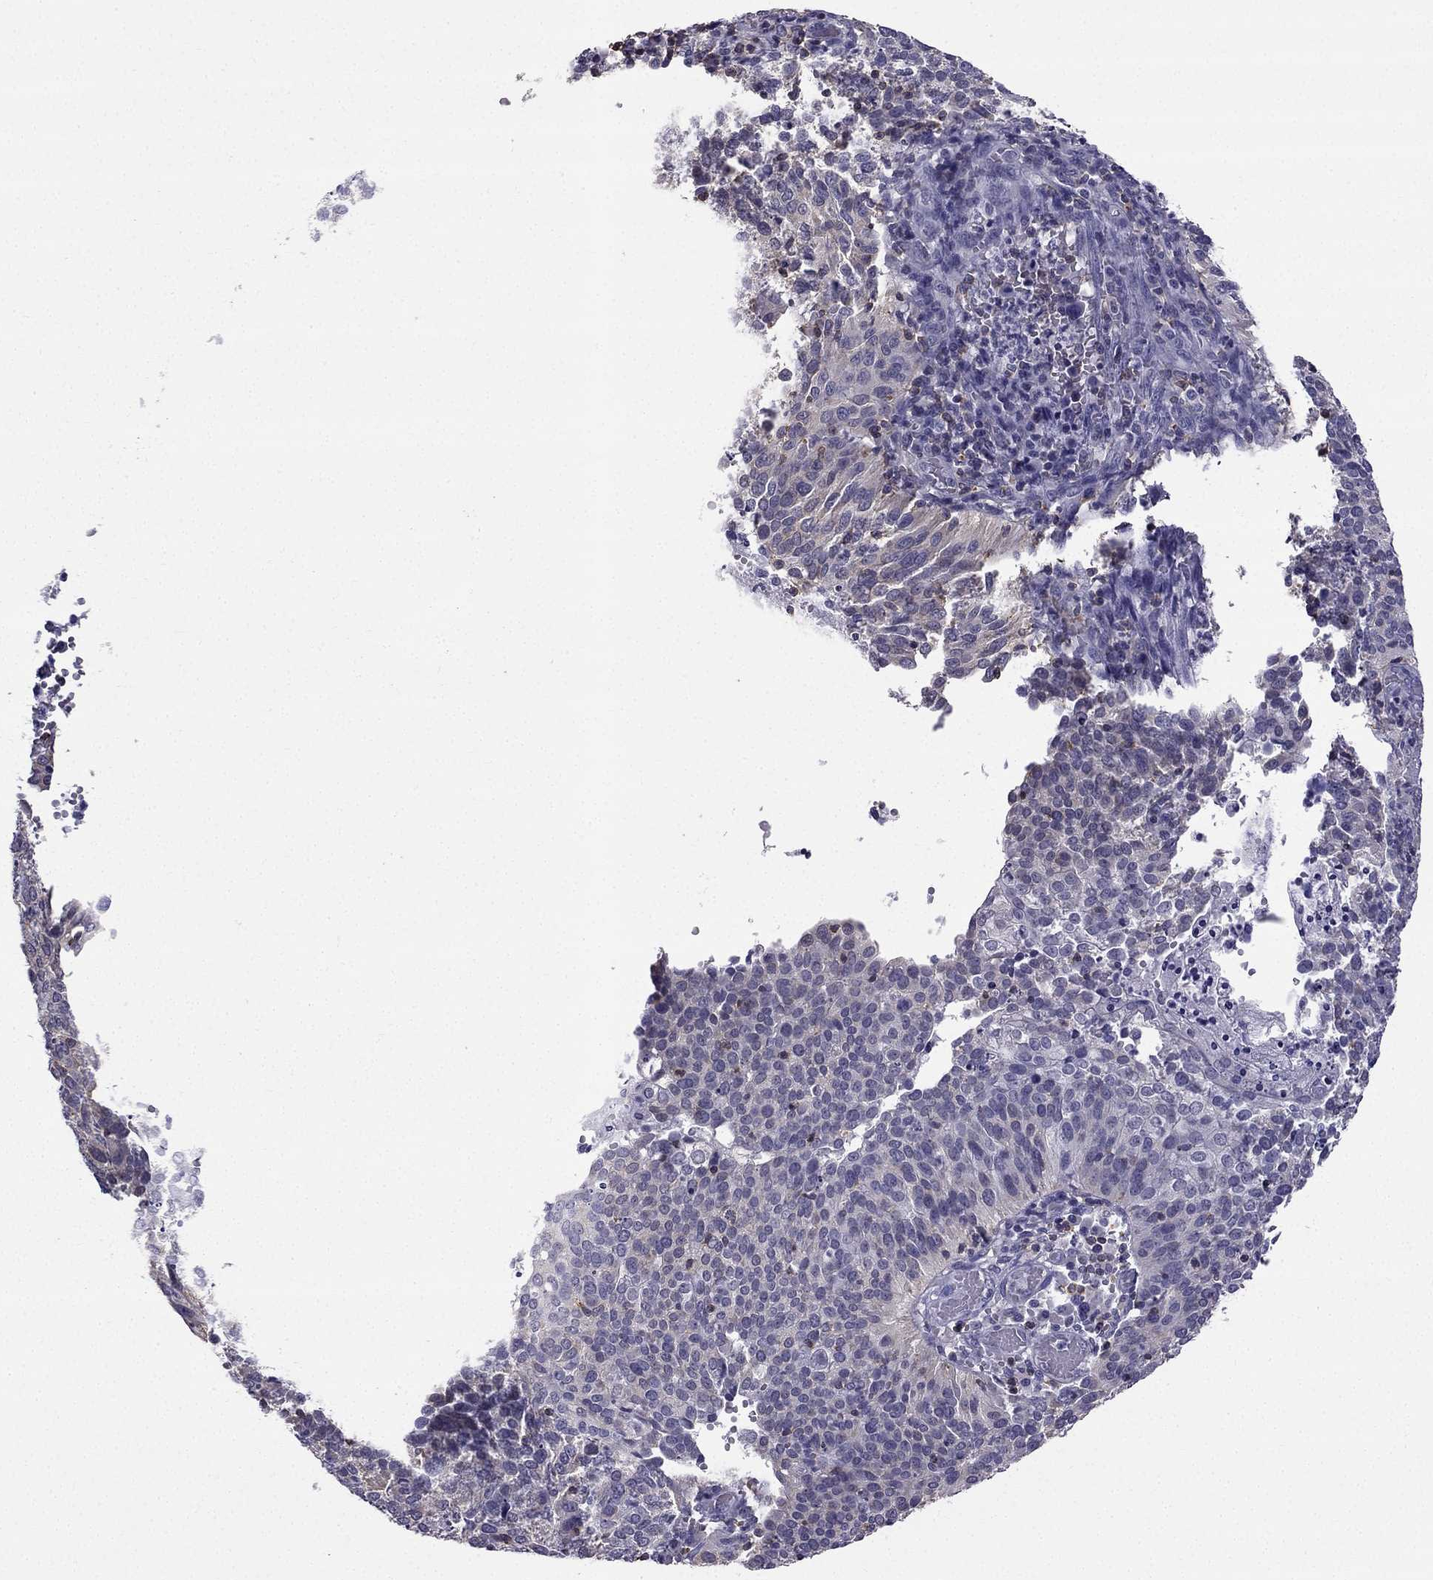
{"staining": {"intensity": "negative", "quantity": "none", "location": "none"}, "tissue": "cervical cancer", "cell_type": "Tumor cells", "image_type": "cancer", "snomed": [{"axis": "morphology", "description": "Squamous cell carcinoma, NOS"}, {"axis": "topography", "description": "Cervix"}], "caption": "A histopathology image of human squamous cell carcinoma (cervical) is negative for staining in tumor cells.", "gene": "CCK", "patient": {"sex": "female", "age": 39}}